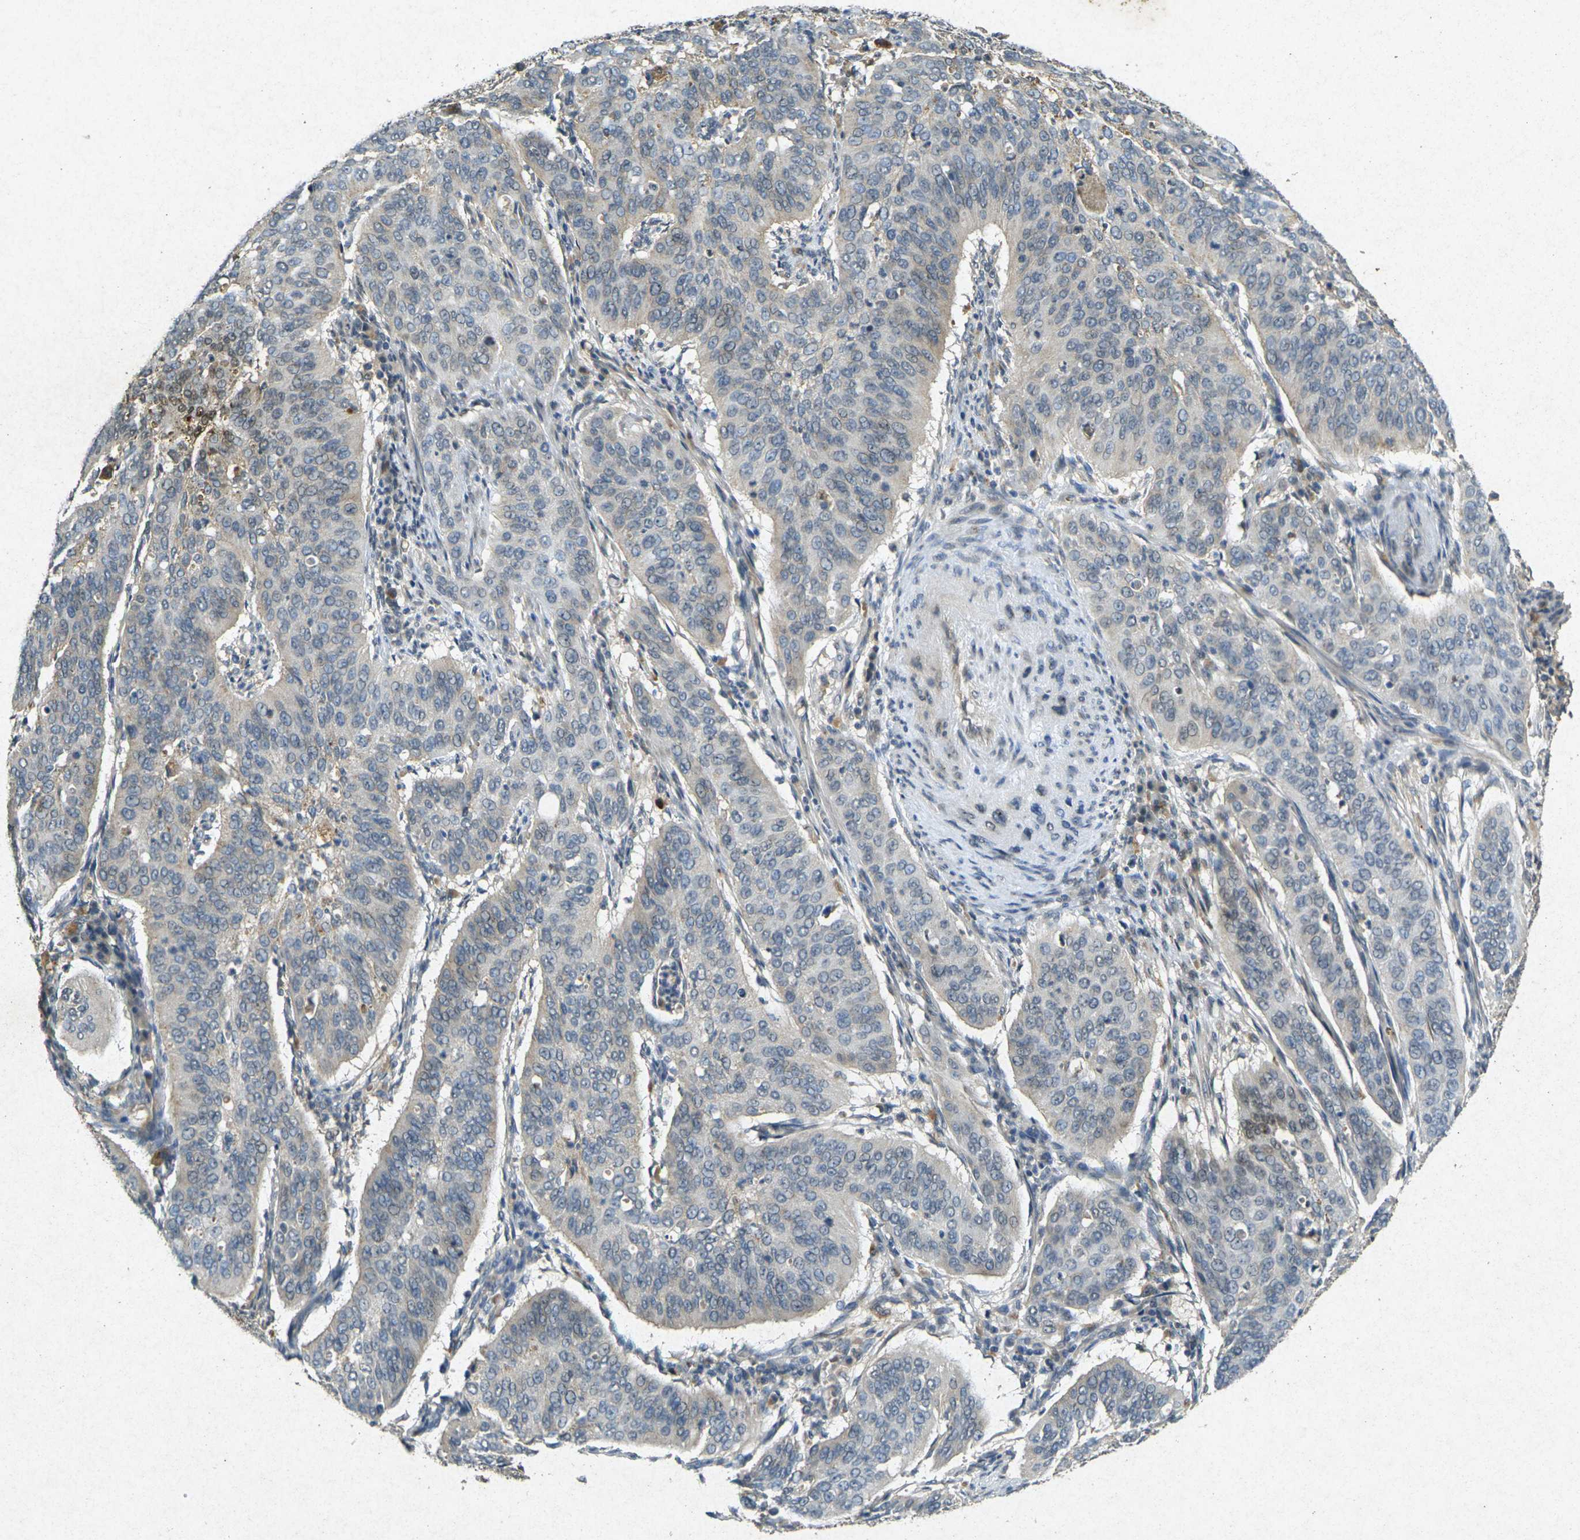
{"staining": {"intensity": "moderate", "quantity": "25%-75%", "location": "cytoplasmic/membranous"}, "tissue": "cervical cancer", "cell_type": "Tumor cells", "image_type": "cancer", "snomed": [{"axis": "morphology", "description": "Normal tissue, NOS"}, {"axis": "morphology", "description": "Squamous cell carcinoma, NOS"}, {"axis": "topography", "description": "Cervix"}], "caption": "Immunohistochemical staining of human cervical cancer demonstrates medium levels of moderate cytoplasmic/membranous protein expression in about 25%-75% of tumor cells.", "gene": "RGMA", "patient": {"sex": "female", "age": 39}}